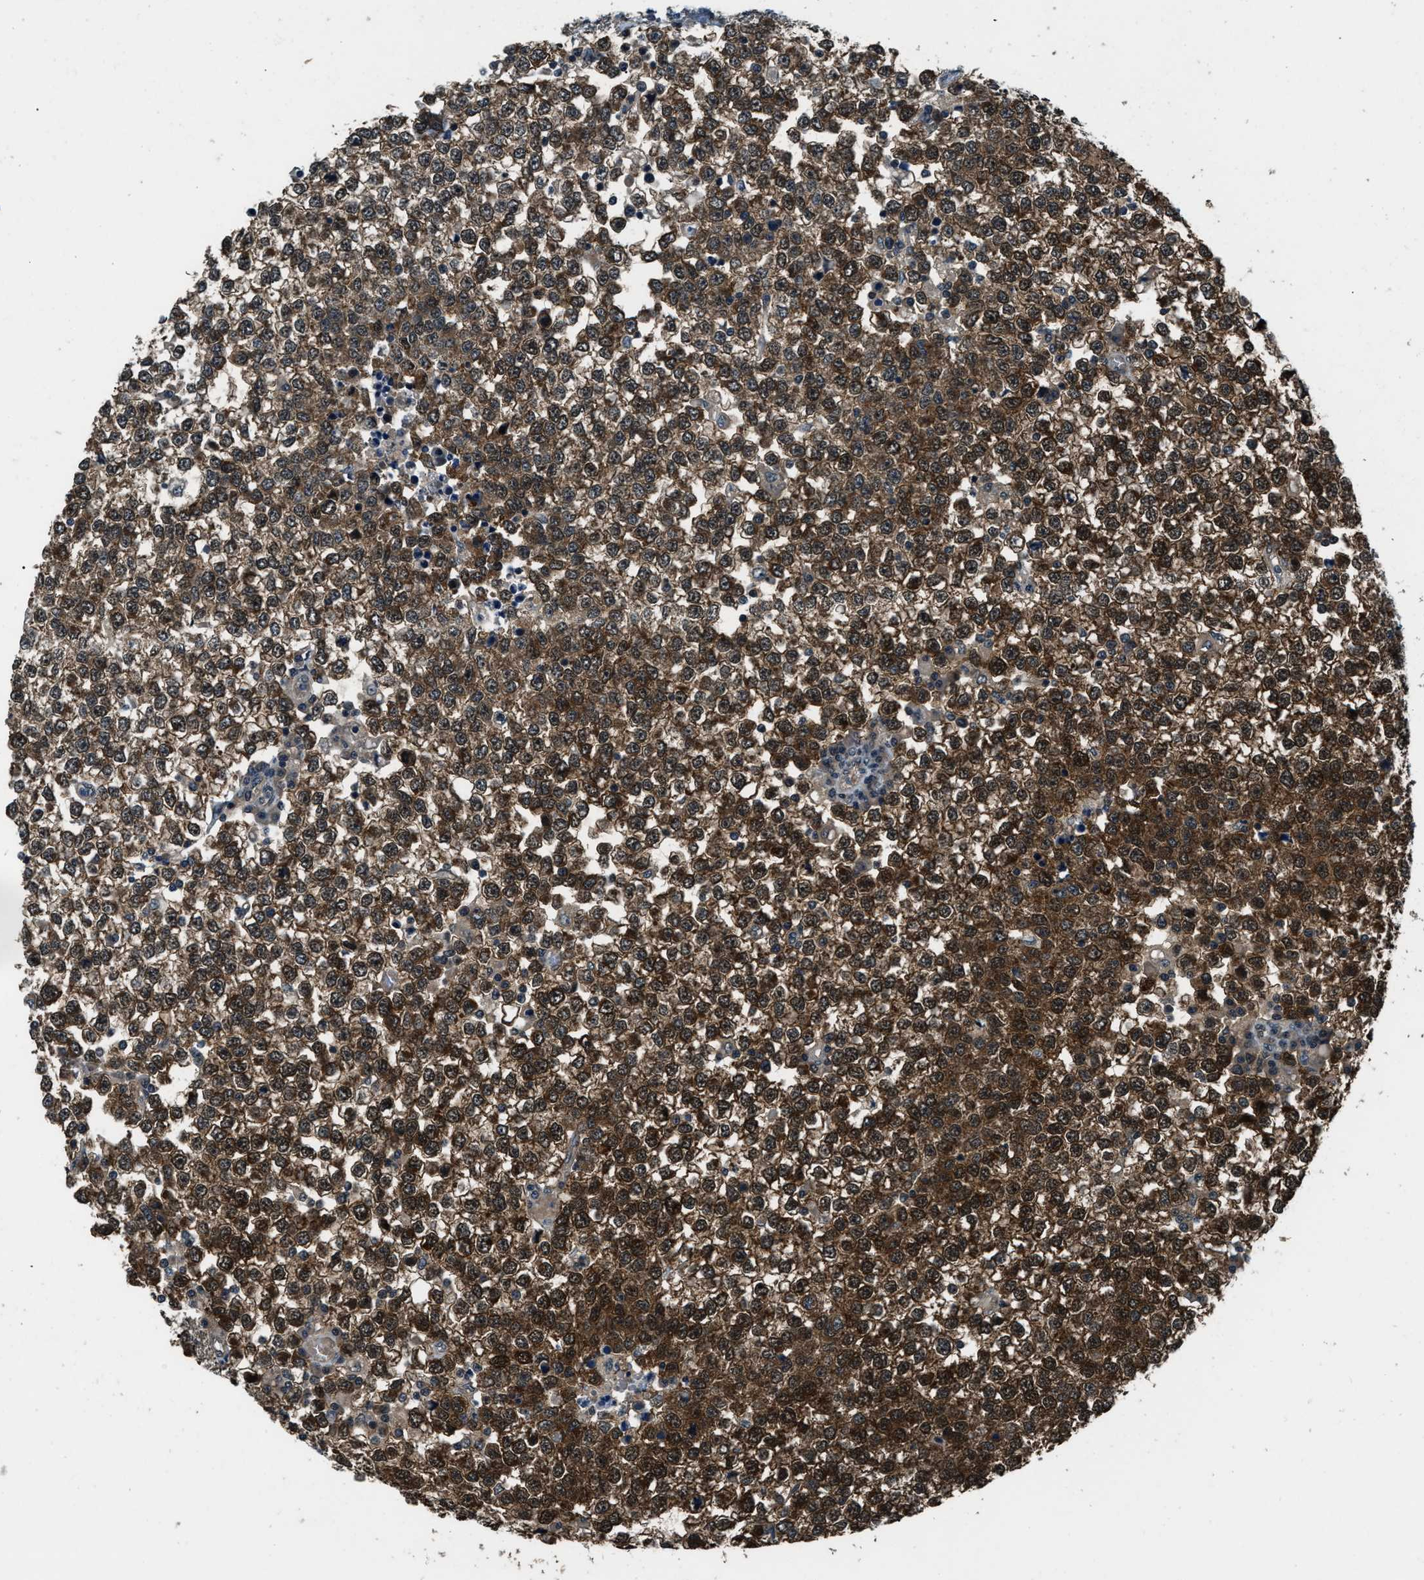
{"staining": {"intensity": "strong", "quantity": ">75%", "location": "cytoplasmic/membranous"}, "tissue": "testis cancer", "cell_type": "Tumor cells", "image_type": "cancer", "snomed": [{"axis": "morphology", "description": "Seminoma, NOS"}, {"axis": "topography", "description": "Testis"}], "caption": "Immunohistochemistry image of neoplastic tissue: testis cancer (seminoma) stained using immunohistochemistry reveals high levels of strong protein expression localized specifically in the cytoplasmic/membranous of tumor cells, appearing as a cytoplasmic/membranous brown color.", "gene": "NUDCD3", "patient": {"sex": "male", "age": 65}}